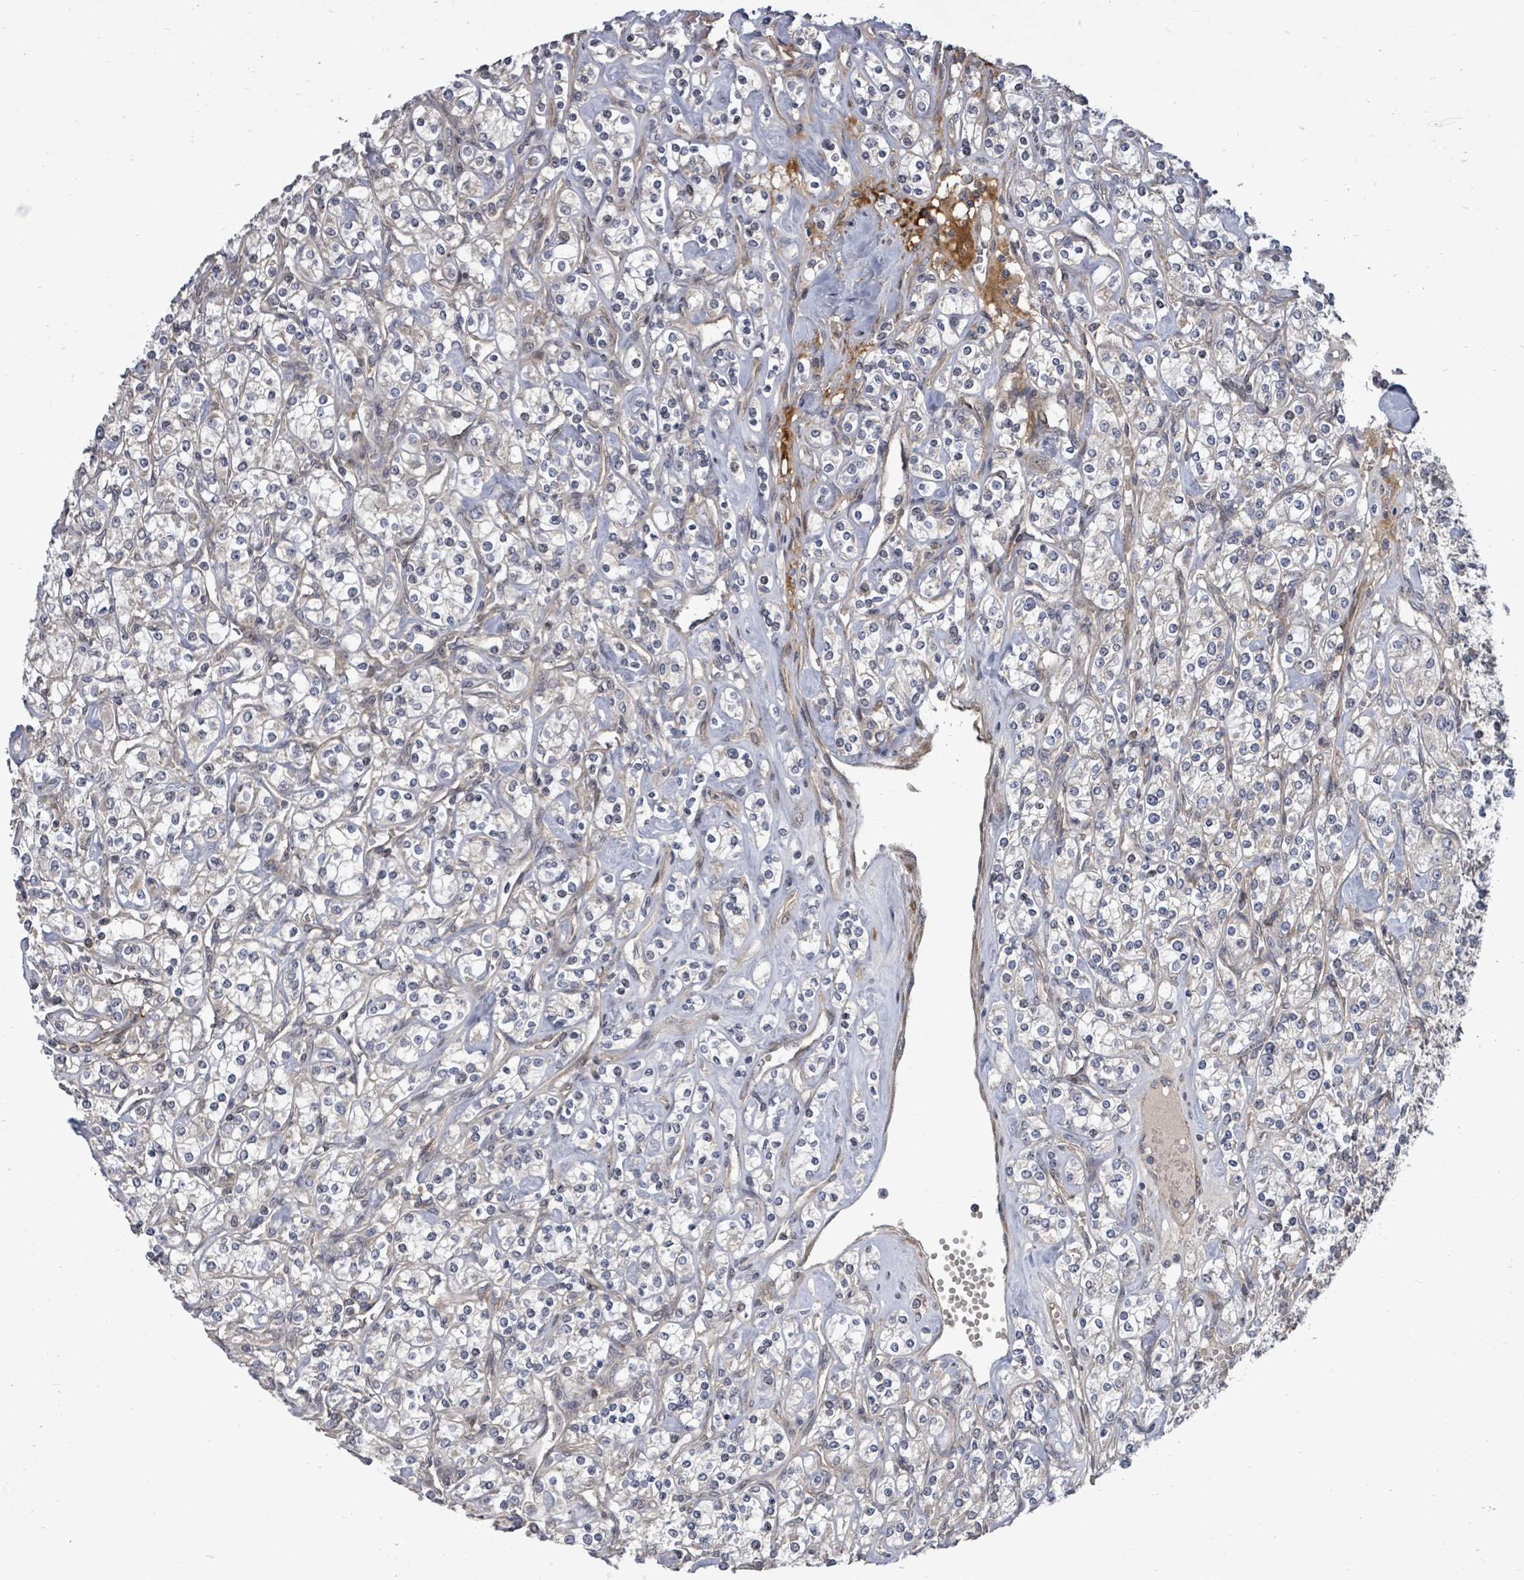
{"staining": {"intensity": "weak", "quantity": "<25%", "location": "cytoplasmic/membranous"}, "tissue": "renal cancer", "cell_type": "Tumor cells", "image_type": "cancer", "snomed": [{"axis": "morphology", "description": "Adenocarcinoma, NOS"}, {"axis": "topography", "description": "Kidney"}], "caption": "The immunohistochemistry (IHC) photomicrograph has no significant positivity in tumor cells of renal cancer (adenocarcinoma) tissue.", "gene": "KRTAP27-1", "patient": {"sex": "male", "age": 77}}